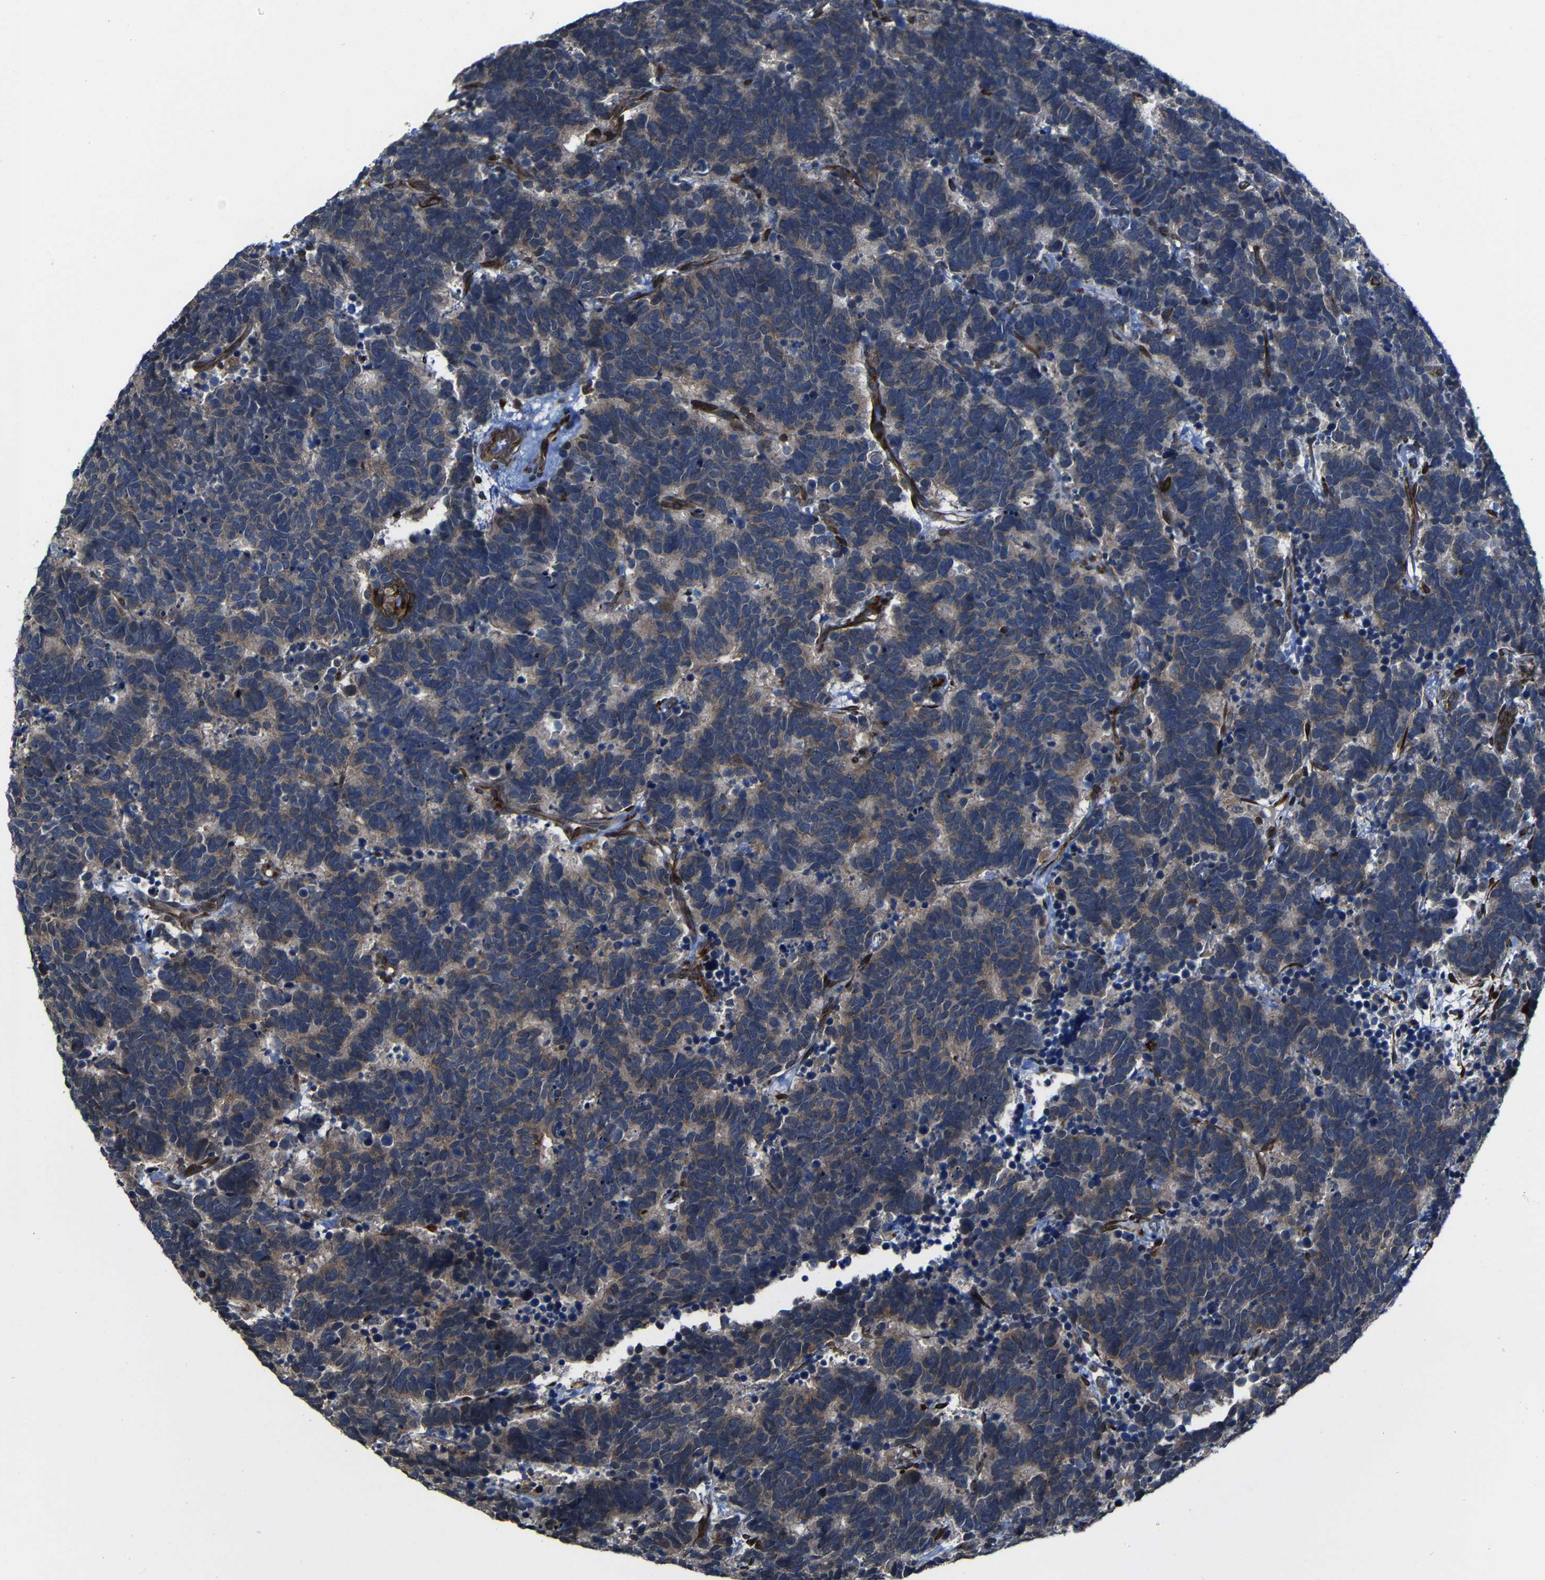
{"staining": {"intensity": "weak", "quantity": ">75%", "location": "cytoplasmic/membranous"}, "tissue": "carcinoid", "cell_type": "Tumor cells", "image_type": "cancer", "snomed": [{"axis": "morphology", "description": "Carcinoma, NOS"}, {"axis": "morphology", "description": "Carcinoid, malignant, NOS"}, {"axis": "topography", "description": "Urinary bladder"}], "caption": "Carcinoid (malignant) stained with a brown dye shows weak cytoplasmic/membranous positive staining in approximately >75% of tumor cells.", "gene": "KIAA0513", "patient": {"sex": "male", "age": 57}}